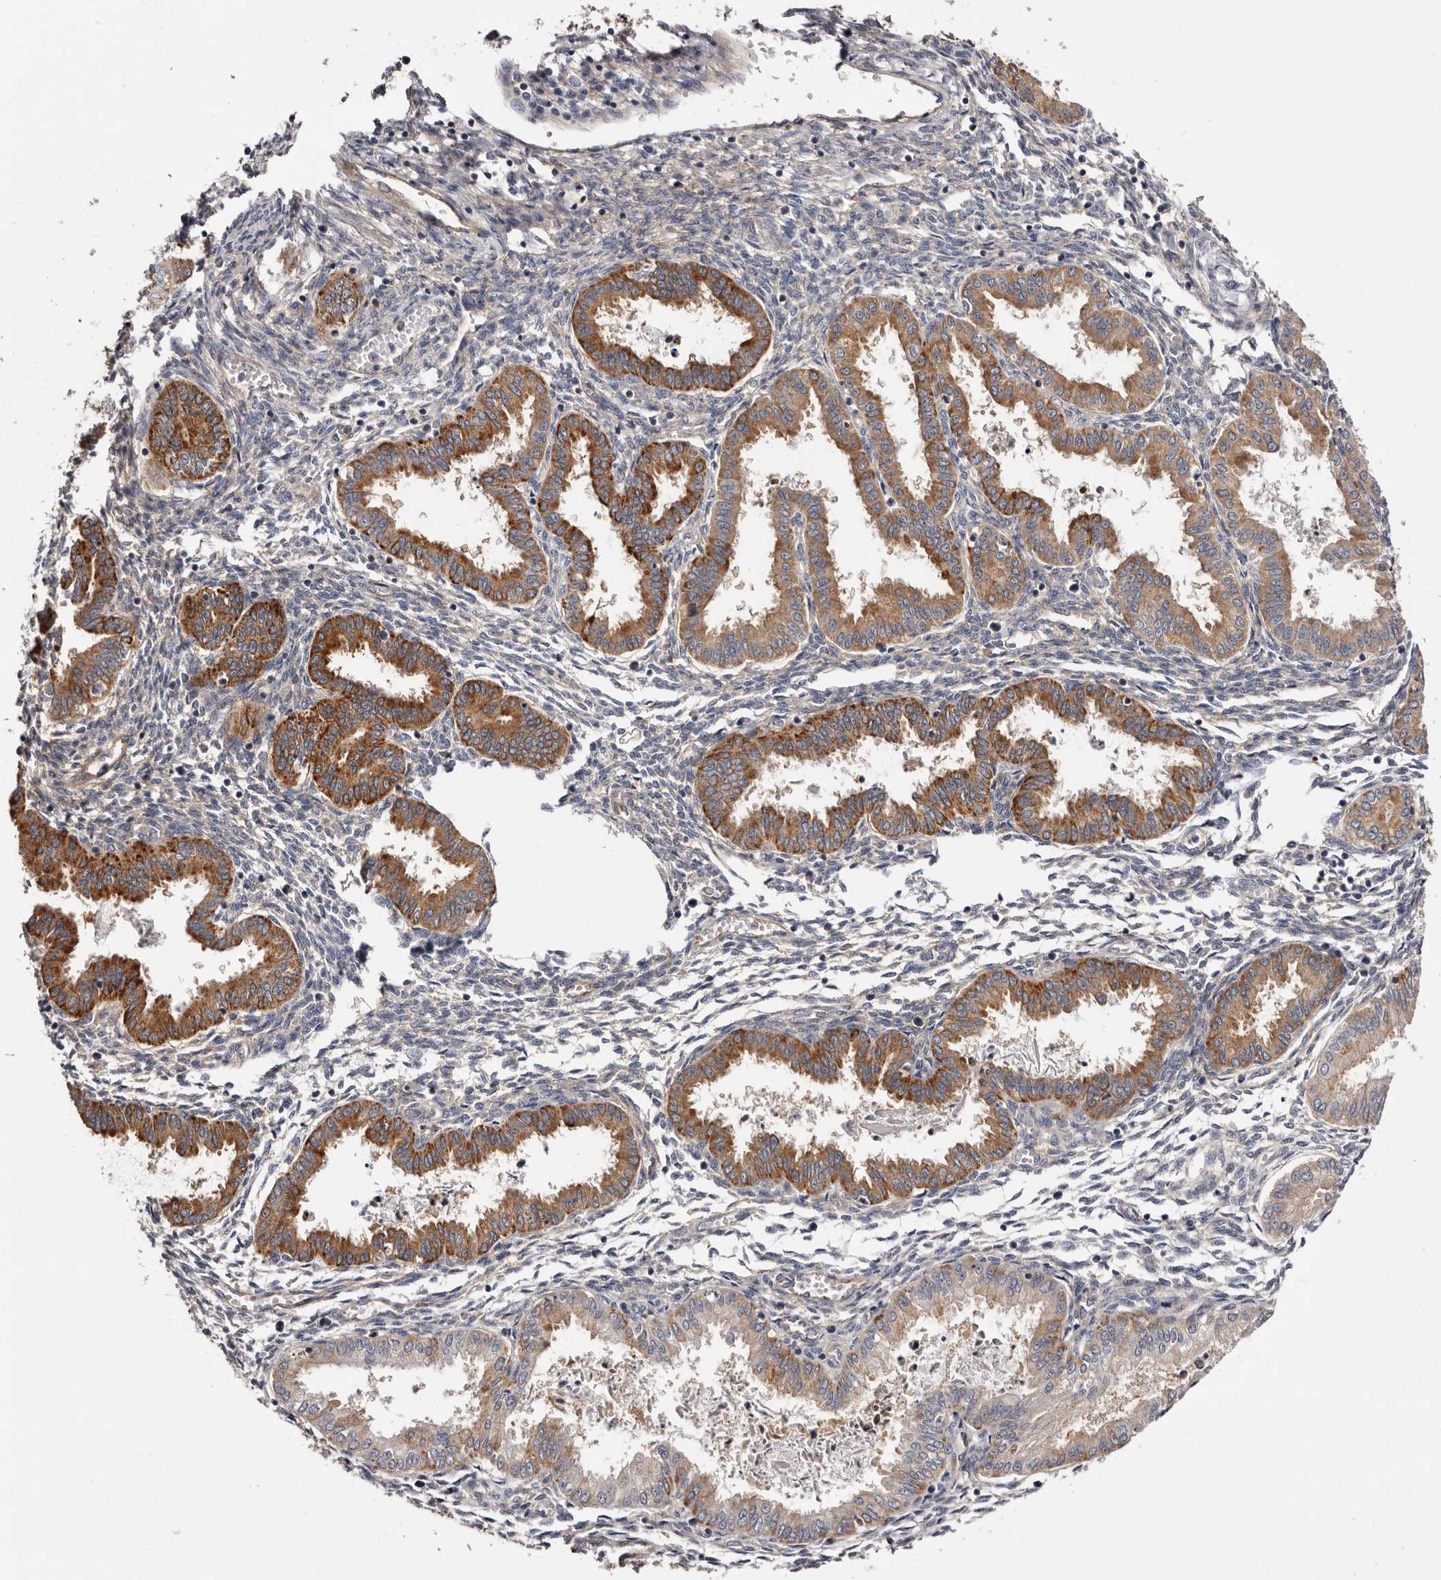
{"staining": {"intensity": "negative", "quantity": "none", "location": "none"}, "tissue": "endometrium", "cell_type": "Cells in endometrial stroma", "image_type": "normal", "snomed": [{"axis": "morphology", "description": "Normal tissue, NOS"}, {"axis": "topography", "description": "Endometrium"}], "caption": "The micrograph reveals no significant positivity in cells in endometrial stroma of endometrium.", "gene": "DMRT2", "patient": {"sex": "female", "age": 33}}